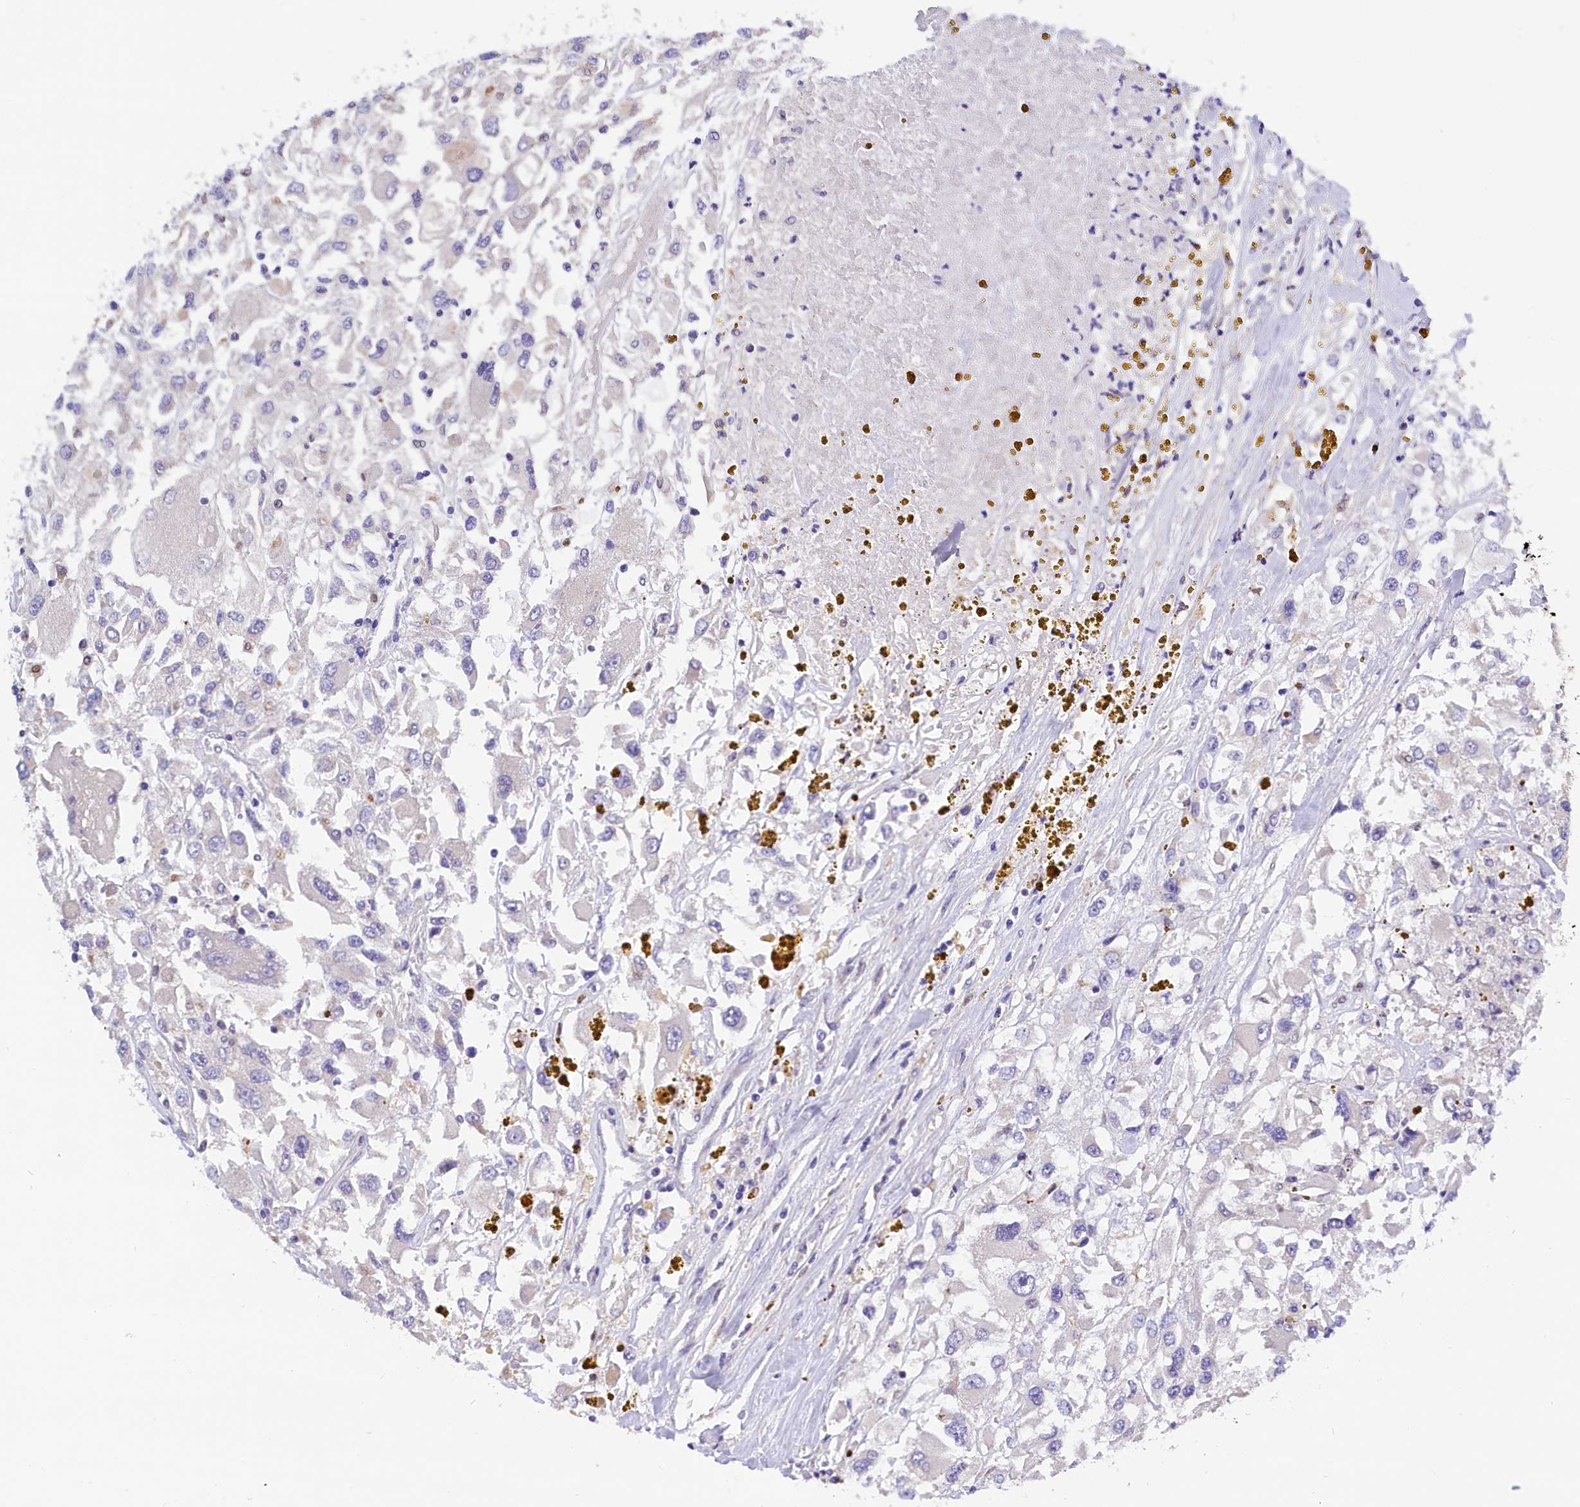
{"staining": {"intensity": "negative", "quantity": "none", "location": "none"}, "tissue": "renal cancer", "cell_type": "Tumor cells", "image_type": "cancer", "snomed": [{"axis": "morphology", "description": "Adenocarcinoma, NOS"}, {"axis": "topography", "description": "Kidney"}], "caption": "High magnification brightfield microscopy of renal cancer (adenocarcinoma) stained with DAB (brown) and counterstained with hematoxylin (blue): tumor cells show no significant staining.", "gene": "BTBD9", "patient": {"sex": "female", "age": 52}}